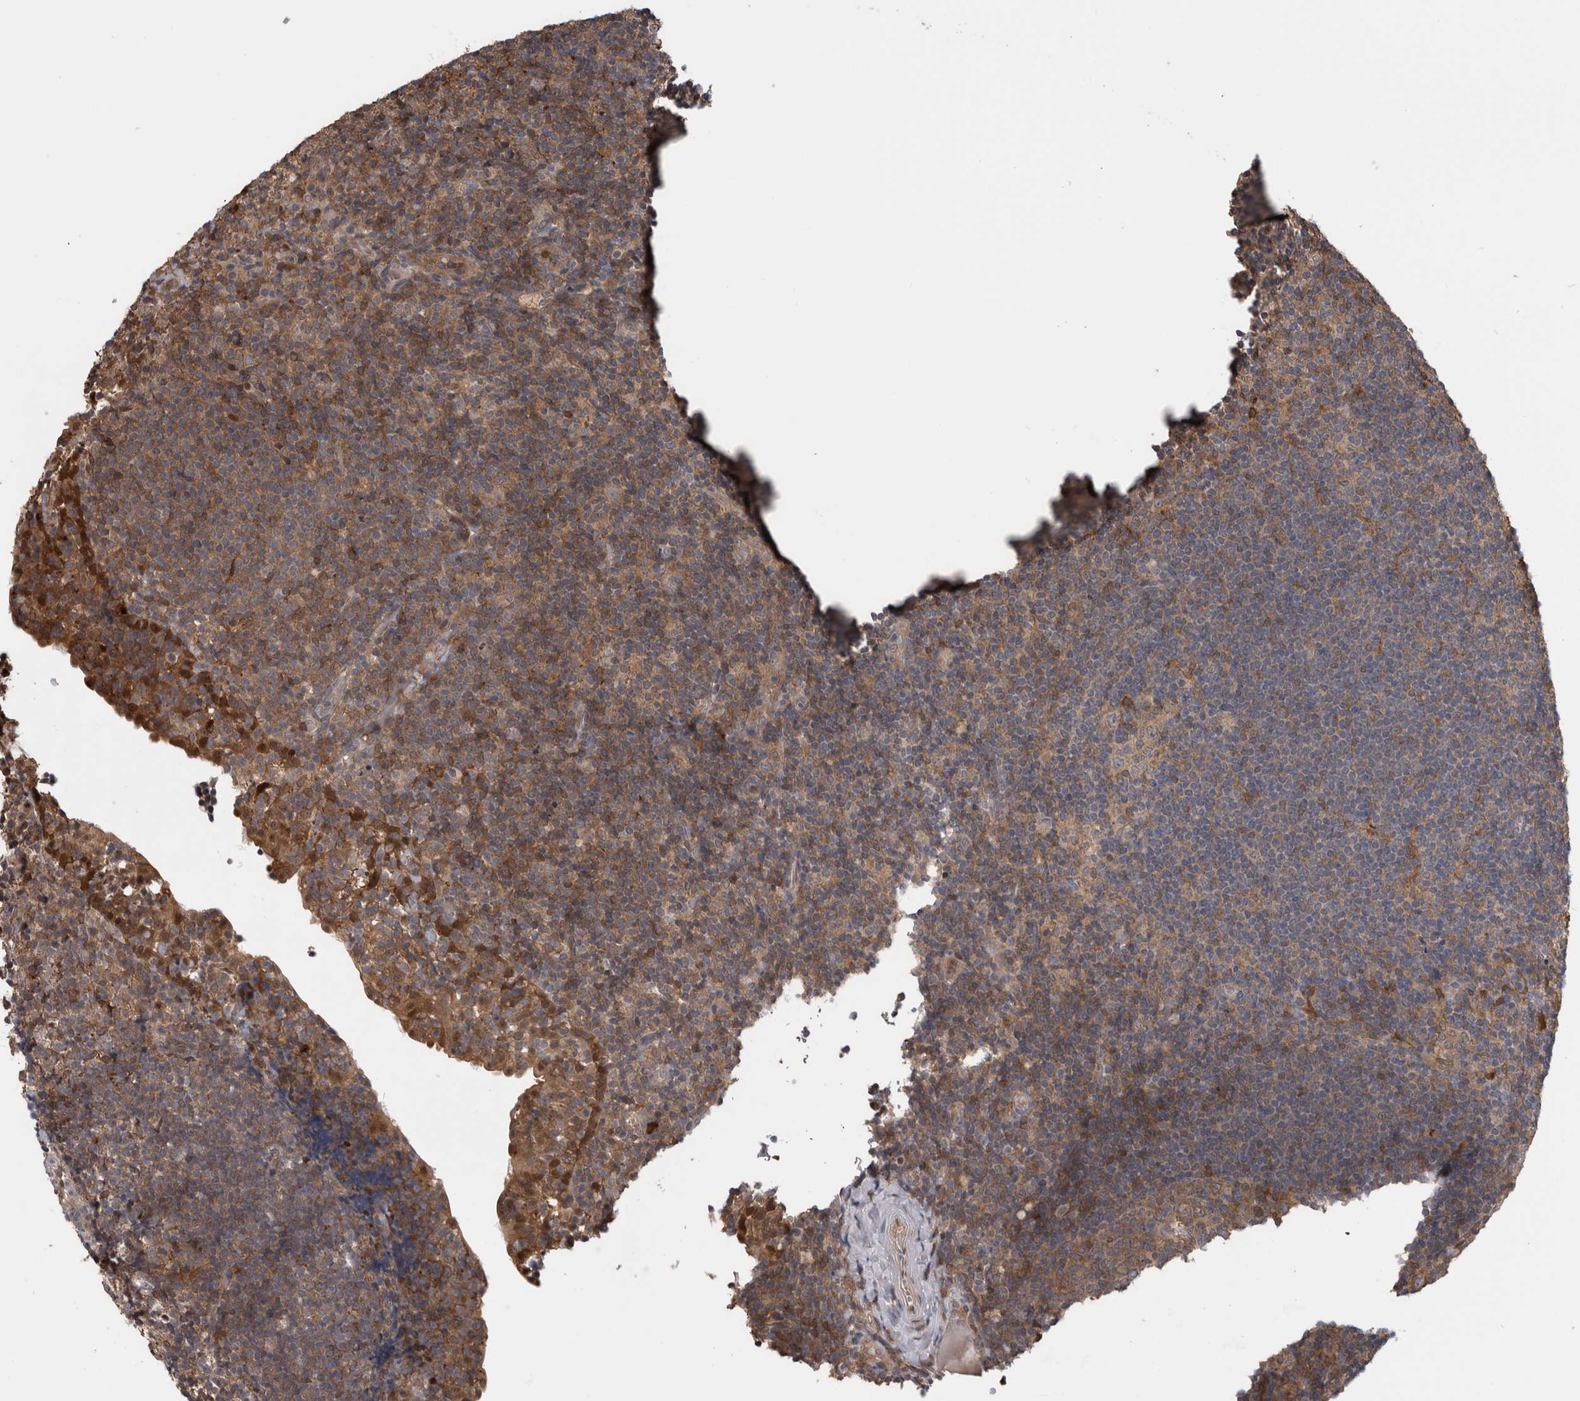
{"staining": {"intensity": "moderate", "quantity": ">75%", "location": "cytoplasmic/membranous"}, "tissue": "tonsil", "cell_type": "Germinal center cells", "image_type": "normal", "snomed": [{"axis": "morphology", "description": "Normal tissue, NOS"}, {"axis": "topography", "description": "Tonsil"}], "caption": "Immunohistochemical staining of normal human tonsil demonstrates medium levels of moderate cytoplasmic/membranous positivity in about >75% of germinal center cells.", "gene": "USH1G", "patient": {"sex": "female", "age": 40}}